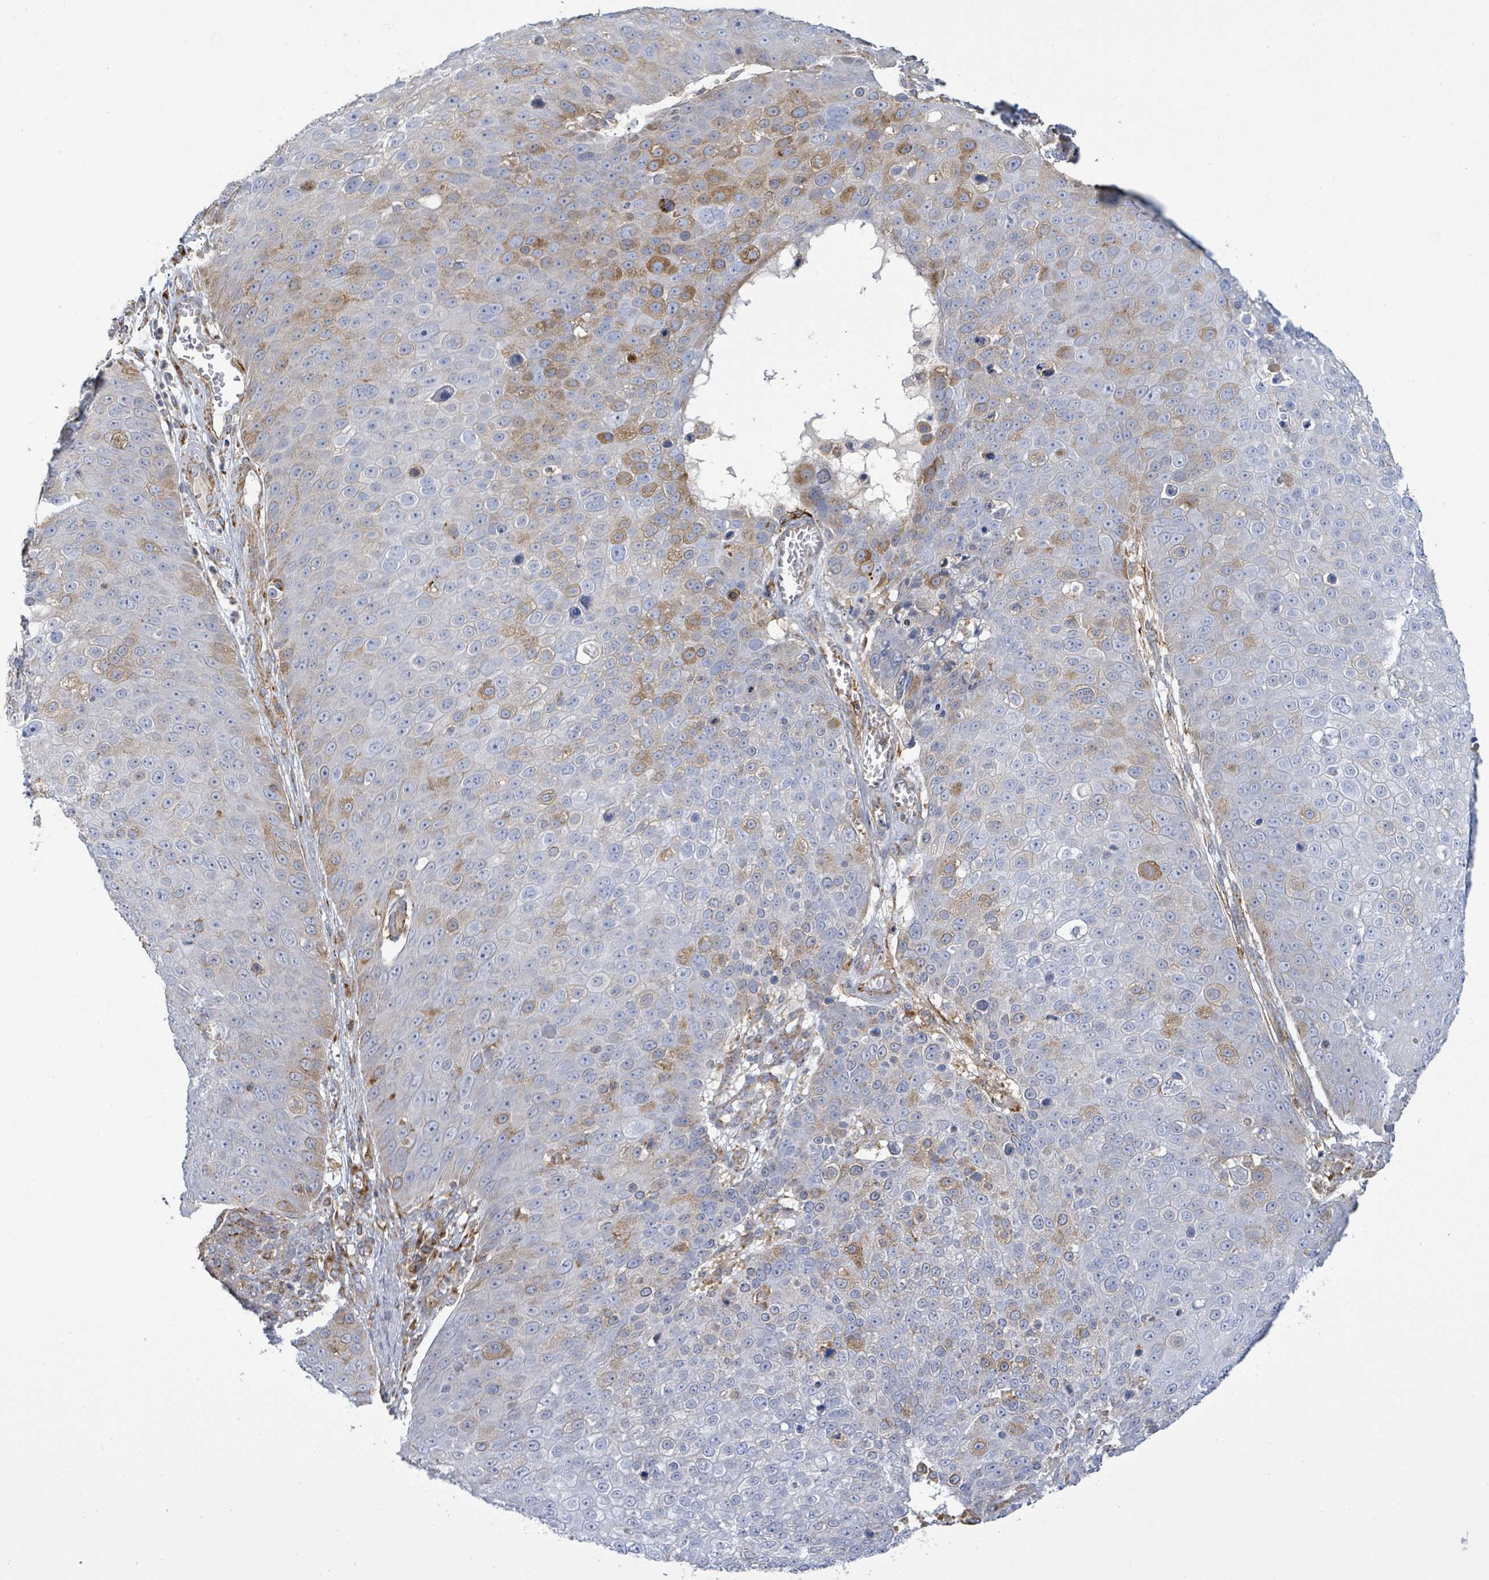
{"staining": {"intensity": "moderate", "quantity": "<25%", "location": "cytoplasmic/membranous"}, "tissue": "skin cancer", "cell_type": "Tumor cells", "image_type": "cancer", "snomed": [{"axis": "morphology", "description": "Squamous cell carcinoma, NOS"}, {"axis": "topography", "description": "Skin"}], "caption": "Skin cancer (squamous cell carcinoma) was stained to show a protein in brown. There is low levels of moderate cytoplasmic/membranous expression in approximately <25% of tumor cells. (IHC, brightfield microscopy, high magnification).", "gene": "EGFL7", "patient": {"sex": "male", "age": 71}}